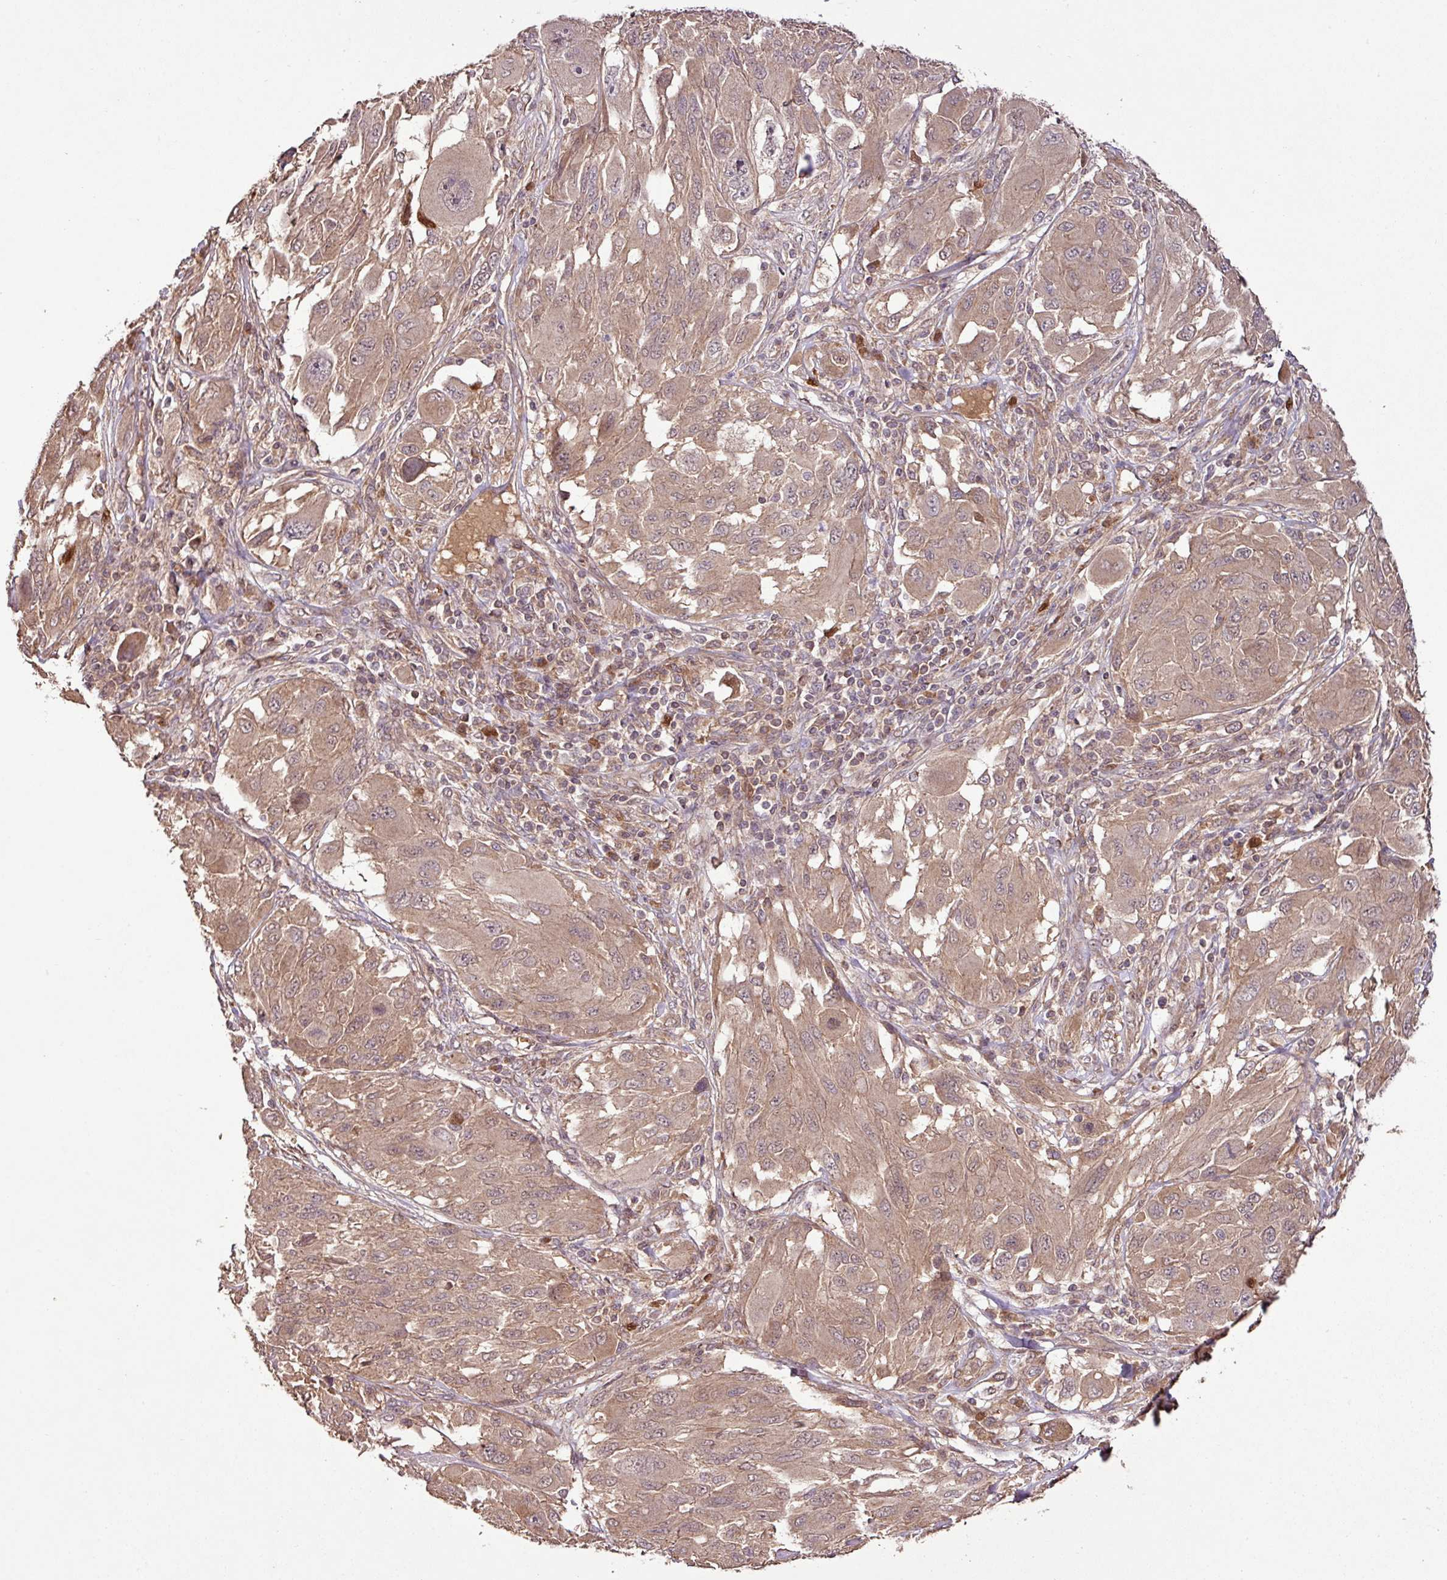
{"staining": {"intensity": "moderate", "quantity": ">75%", "location": "cytoplasmic/membranous"}, "tissue": "melanoma", "cell_type": "Tumor cells", "image_type": "cancer", "snomed": [{"axis": "morphology", "description": "Malignant melanoma, NOS"}, {"axis": "topography", "description": "Skin"}], "caption": "Melanoma stained for a protein (brown) exhibits moderate cytoplasmic/membranous positive expression in about >75% of tumor cells.", "gene": "FAIM", "patient": {"sex": "female", "age": 91}}